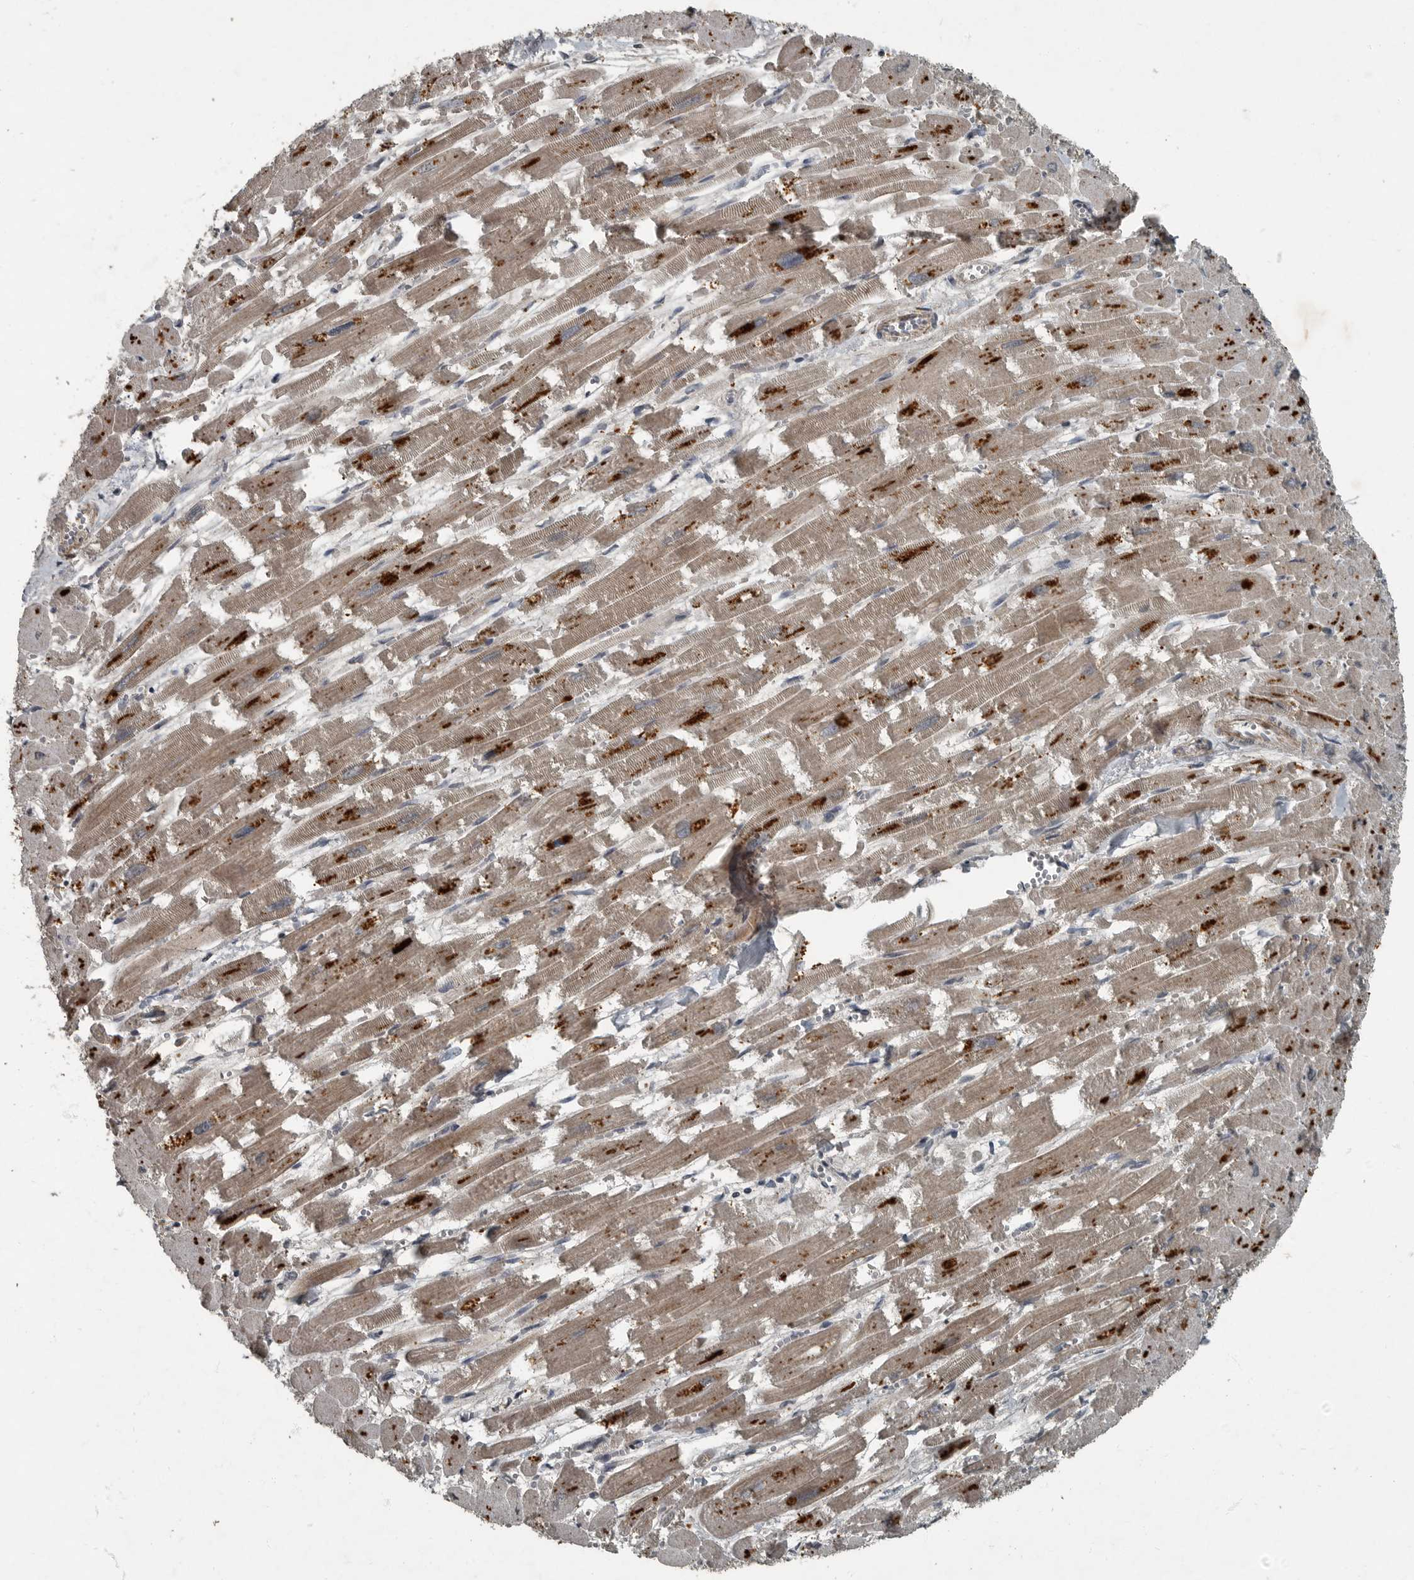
{"staining": {"intensity": "weak", "quantity": ">75%", "location": "cytoplasmic/membranous"}, "tissue": "heart muscle", "cell_type": "Cardiomyocytes", "image_type": "normal", "snomed": [{"axis": "morphology", "description": "Normal tissue, NOS"}, {"axis": "topography", "description": "Heart"}], "caption": "A brown stain highlights weak cytoplasmic/membranous expression of a protein in cardiomyocytes of unremarkable heart muscle. The protein is stained brown, and the nuclei are stained in blue (DAB IHC with brightfield microscopy, high magnification).", "gene": "FOXO1", "patient": {"sex": "male", "age": 54}}